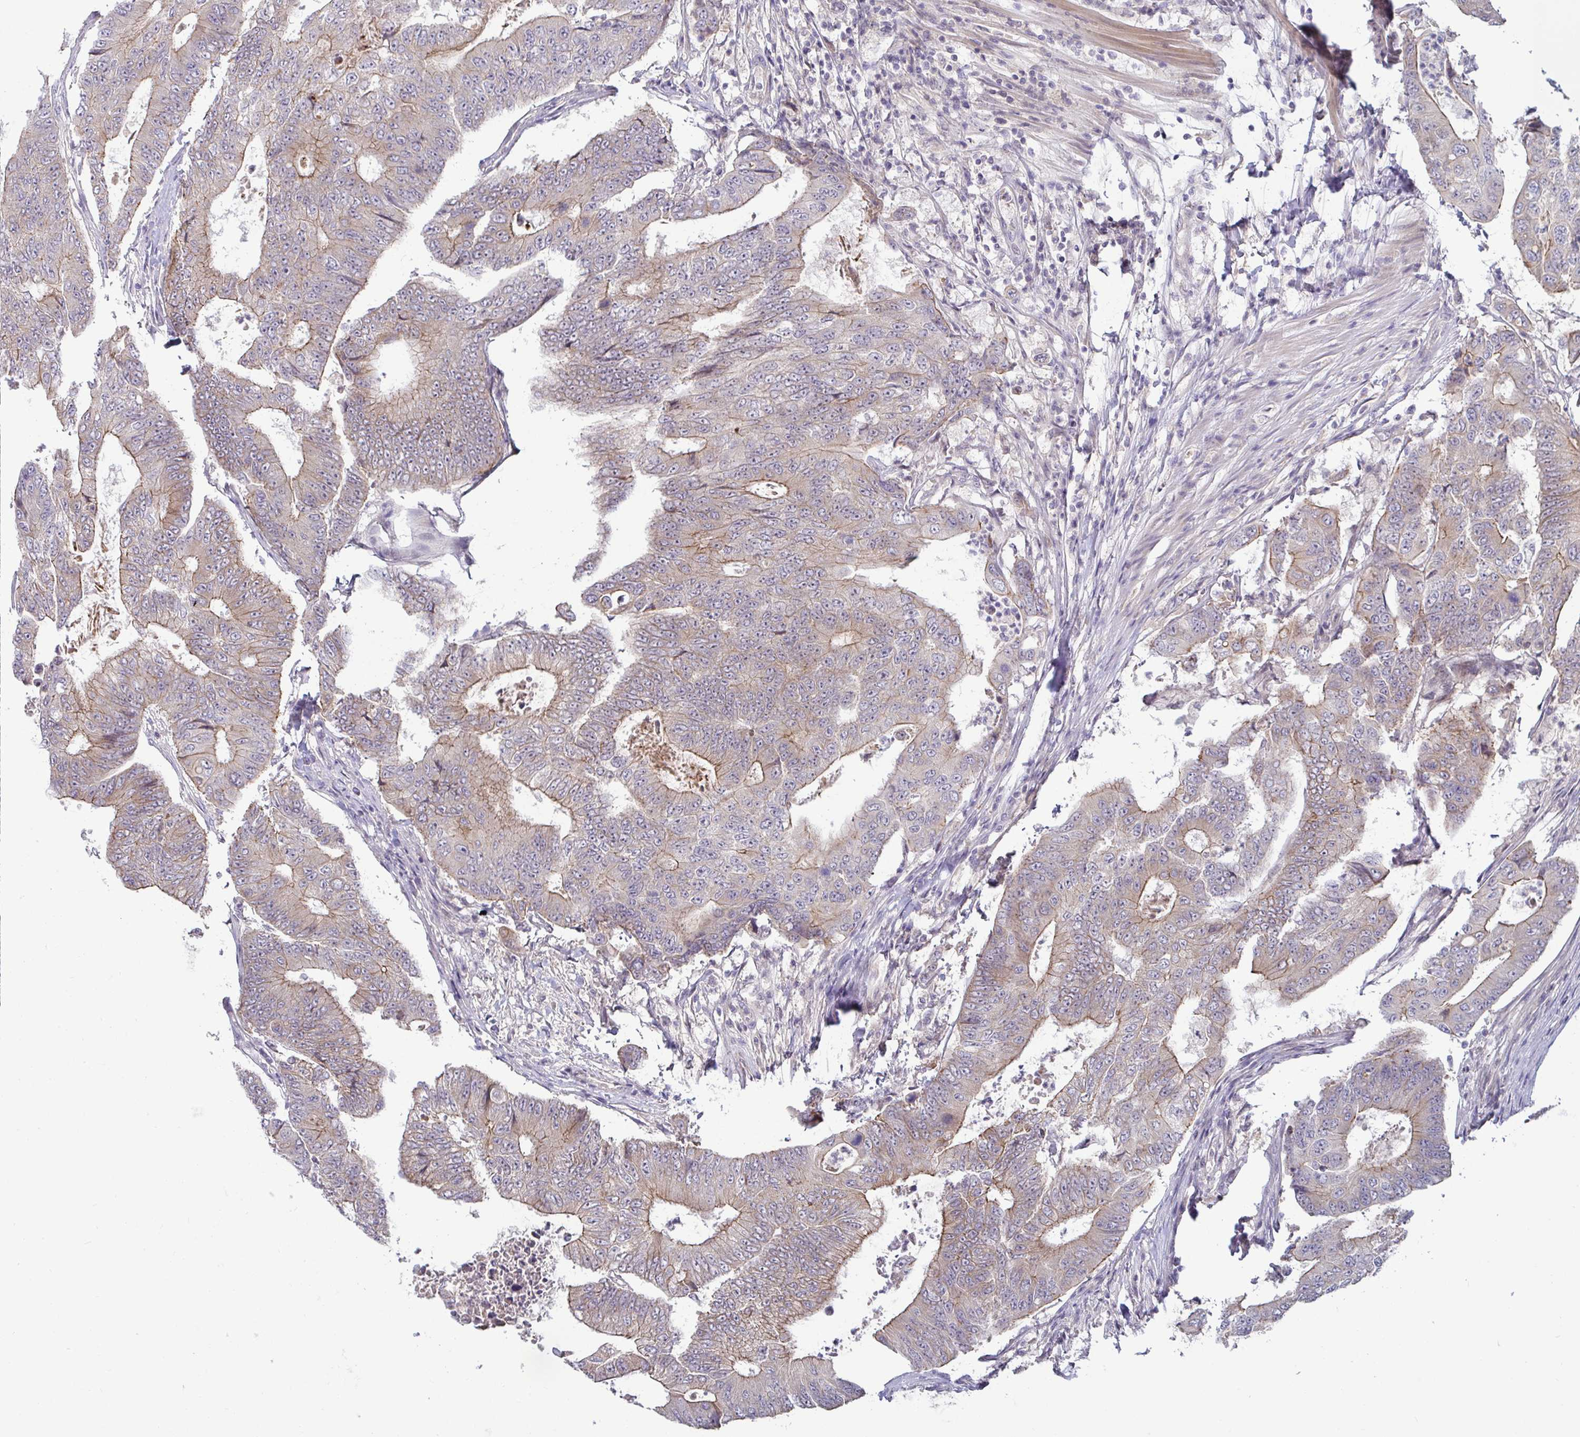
{"staining": {"intensity": "moderate", "quantity": "25%-75%", "location": "cytoplasmic/membranous"}, "tissue": "colorectal cancer", "cell_type": "Tumor cells", "image_type": "cancer", "snomed": [{"axis": "morphology", "description": "Adenocarcinoma, NOS"}, {"axis": "topography", "description": "Colon"}], "caption": "An image showing moderate cytoplasmic/membranous expression in about 25%-75% of tumor cells in colorectal adenocarcinoma, as visualized by brown immunohistochemical staining.", "gene": "GSTM1", "patient": {"sex": "female", "age": 48}}